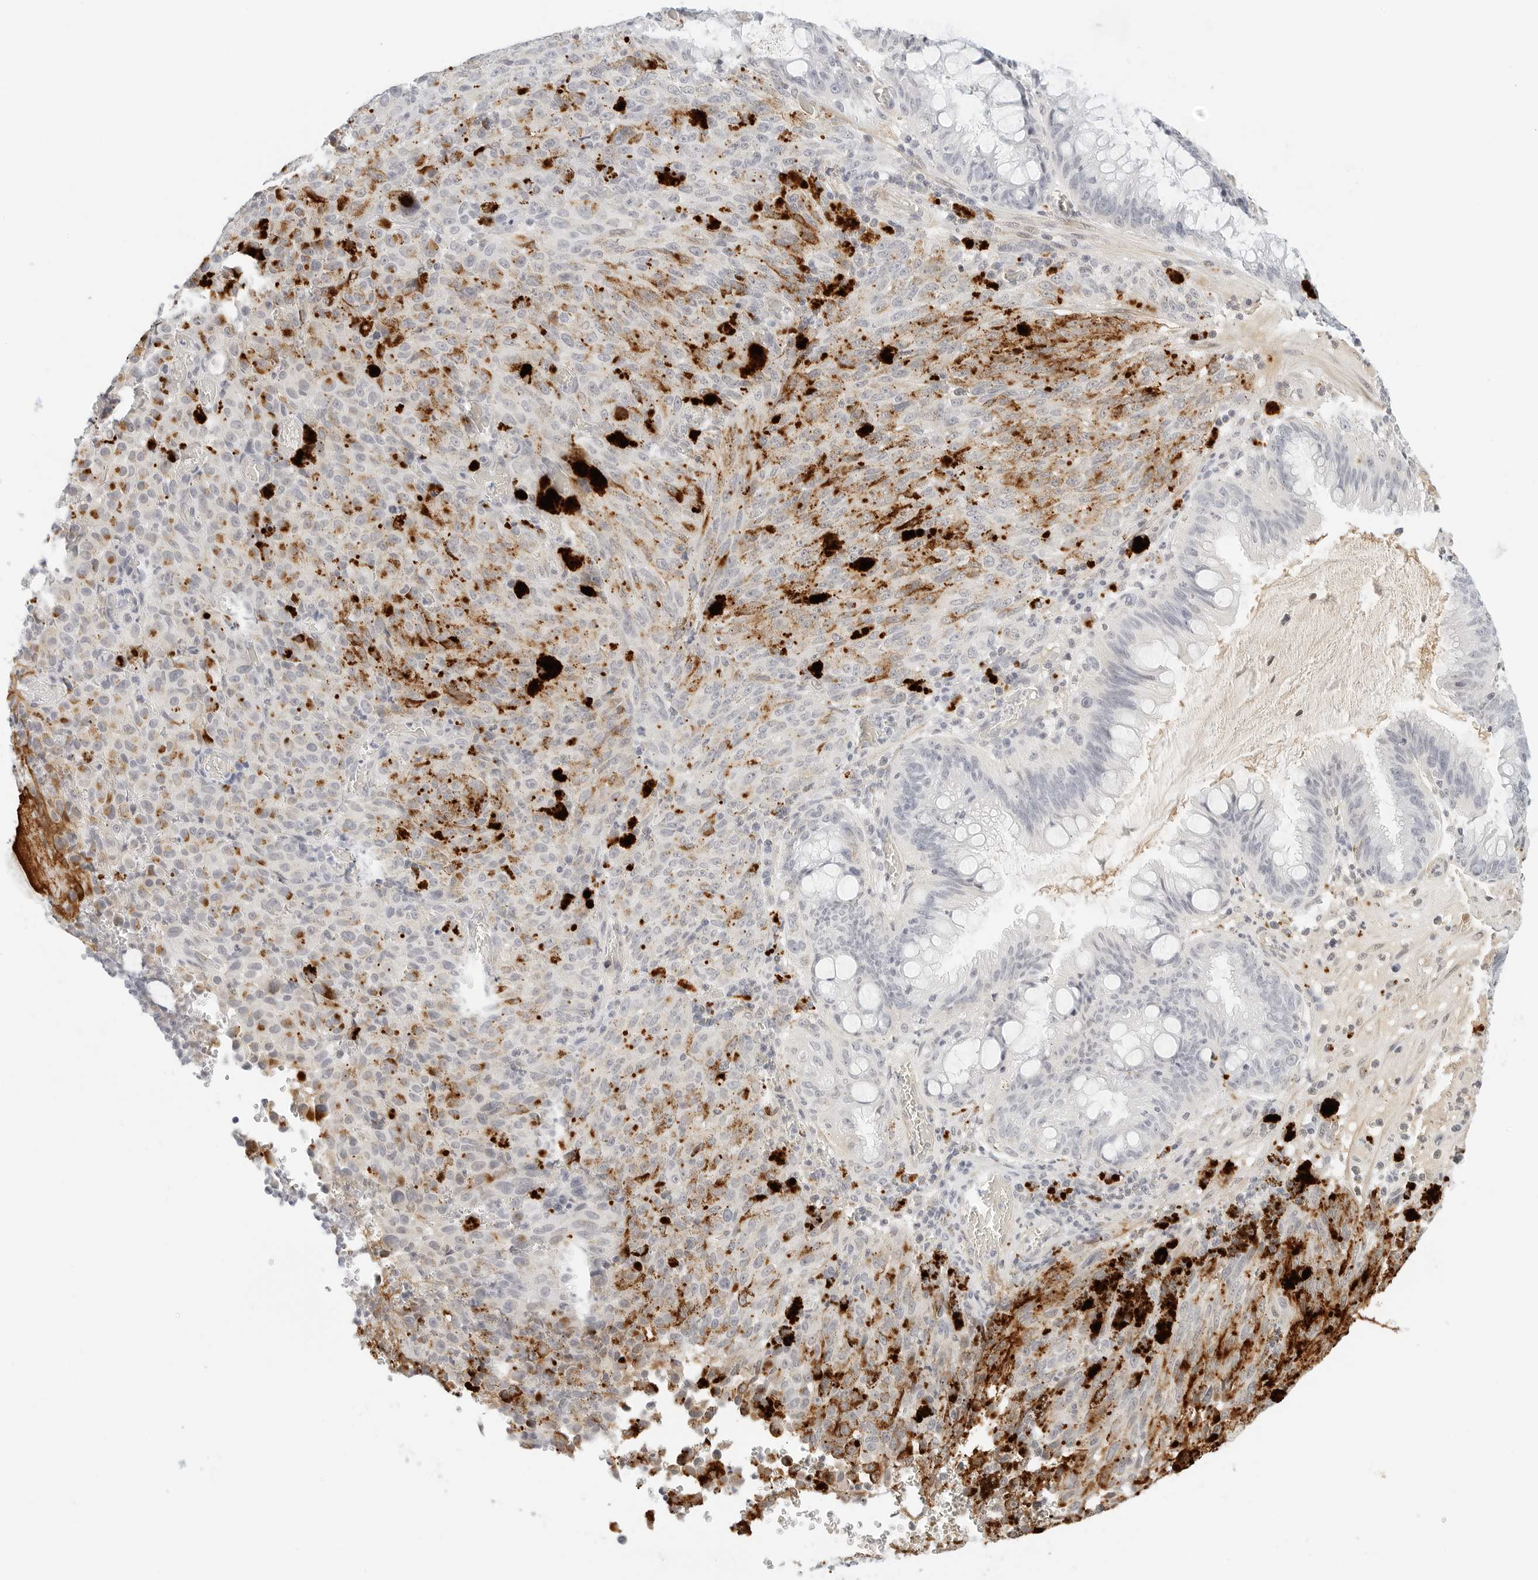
{"staining": {"intensity": "negative", "quantity": "none", "location": "none"}, "tissue": "melanoma", "cell_type": "Tumor cells", "image_type": "cancer", "snomed": [{"axis": "morphology", "description": "Malignant melanoma, NOS"}, {"axis": "topography", "description": "Rectum"}], "caption": "Immunohistochemical staining of melanoma demonstrates no significant positivity in tumor cells. Brightfield microscopy of immunohistochemistry stained with DAB (brown) and hematoxylin (blue), captured at high magnification.", "gene": "PKDCC", "patient": {"sex": "female", "age": 81}}